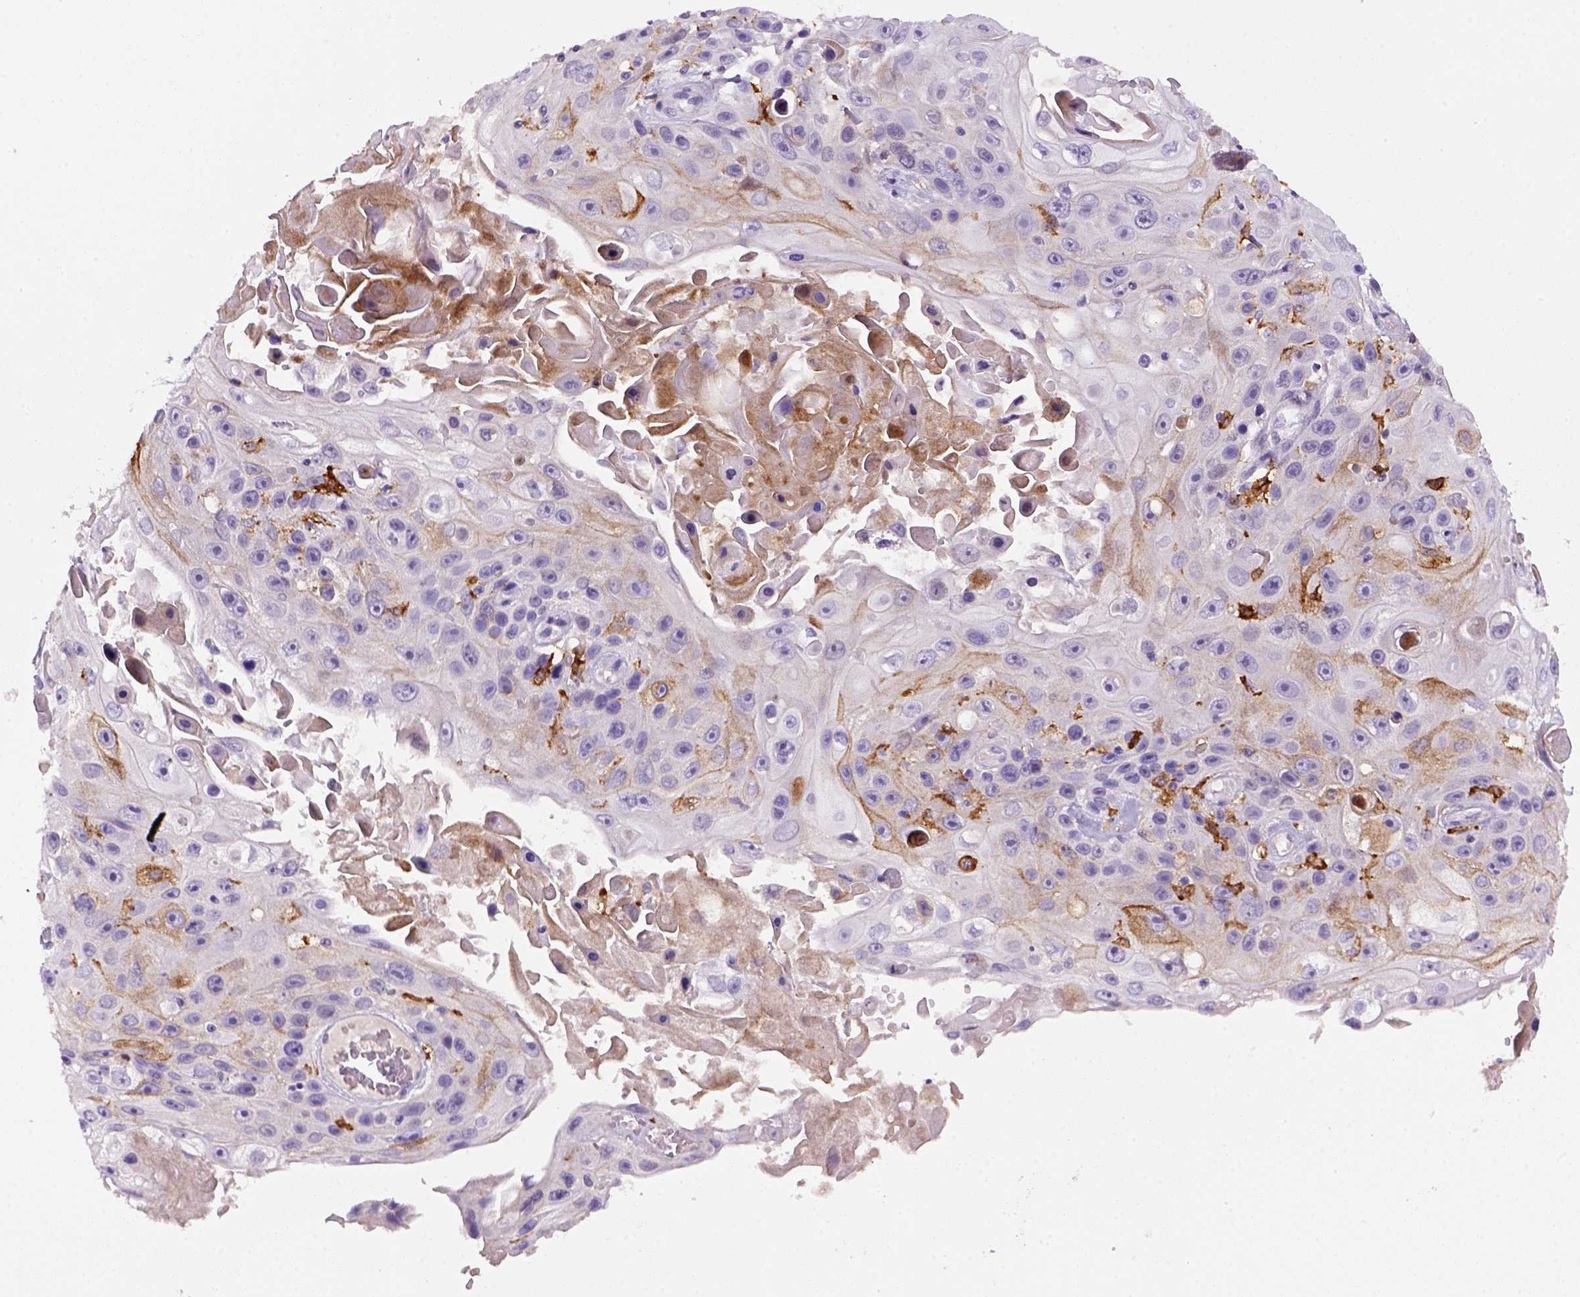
{"staining": {"intensity": "negative", "quantity": "none", "location": "none"}, "tissue": "skin cancer", "cell_type": "Tumor cells", "image_type": "cancer", "snomed": [{"axis": "morphology", "description": "Squamous cell carcinoma, NOS"}, {"axis": "topography", "description": "Skin"}], "caption": "An IHC micrograph of squamous cell carcinoma (skin) is shown. There is no staining in tumor cells of squamous cell carcinoma (skin). (DAB immunohistochemistry (IHC) with hematoxylin counter stain).", "gene": "CD14", "patient": {"sex": "male", "age": 82}}